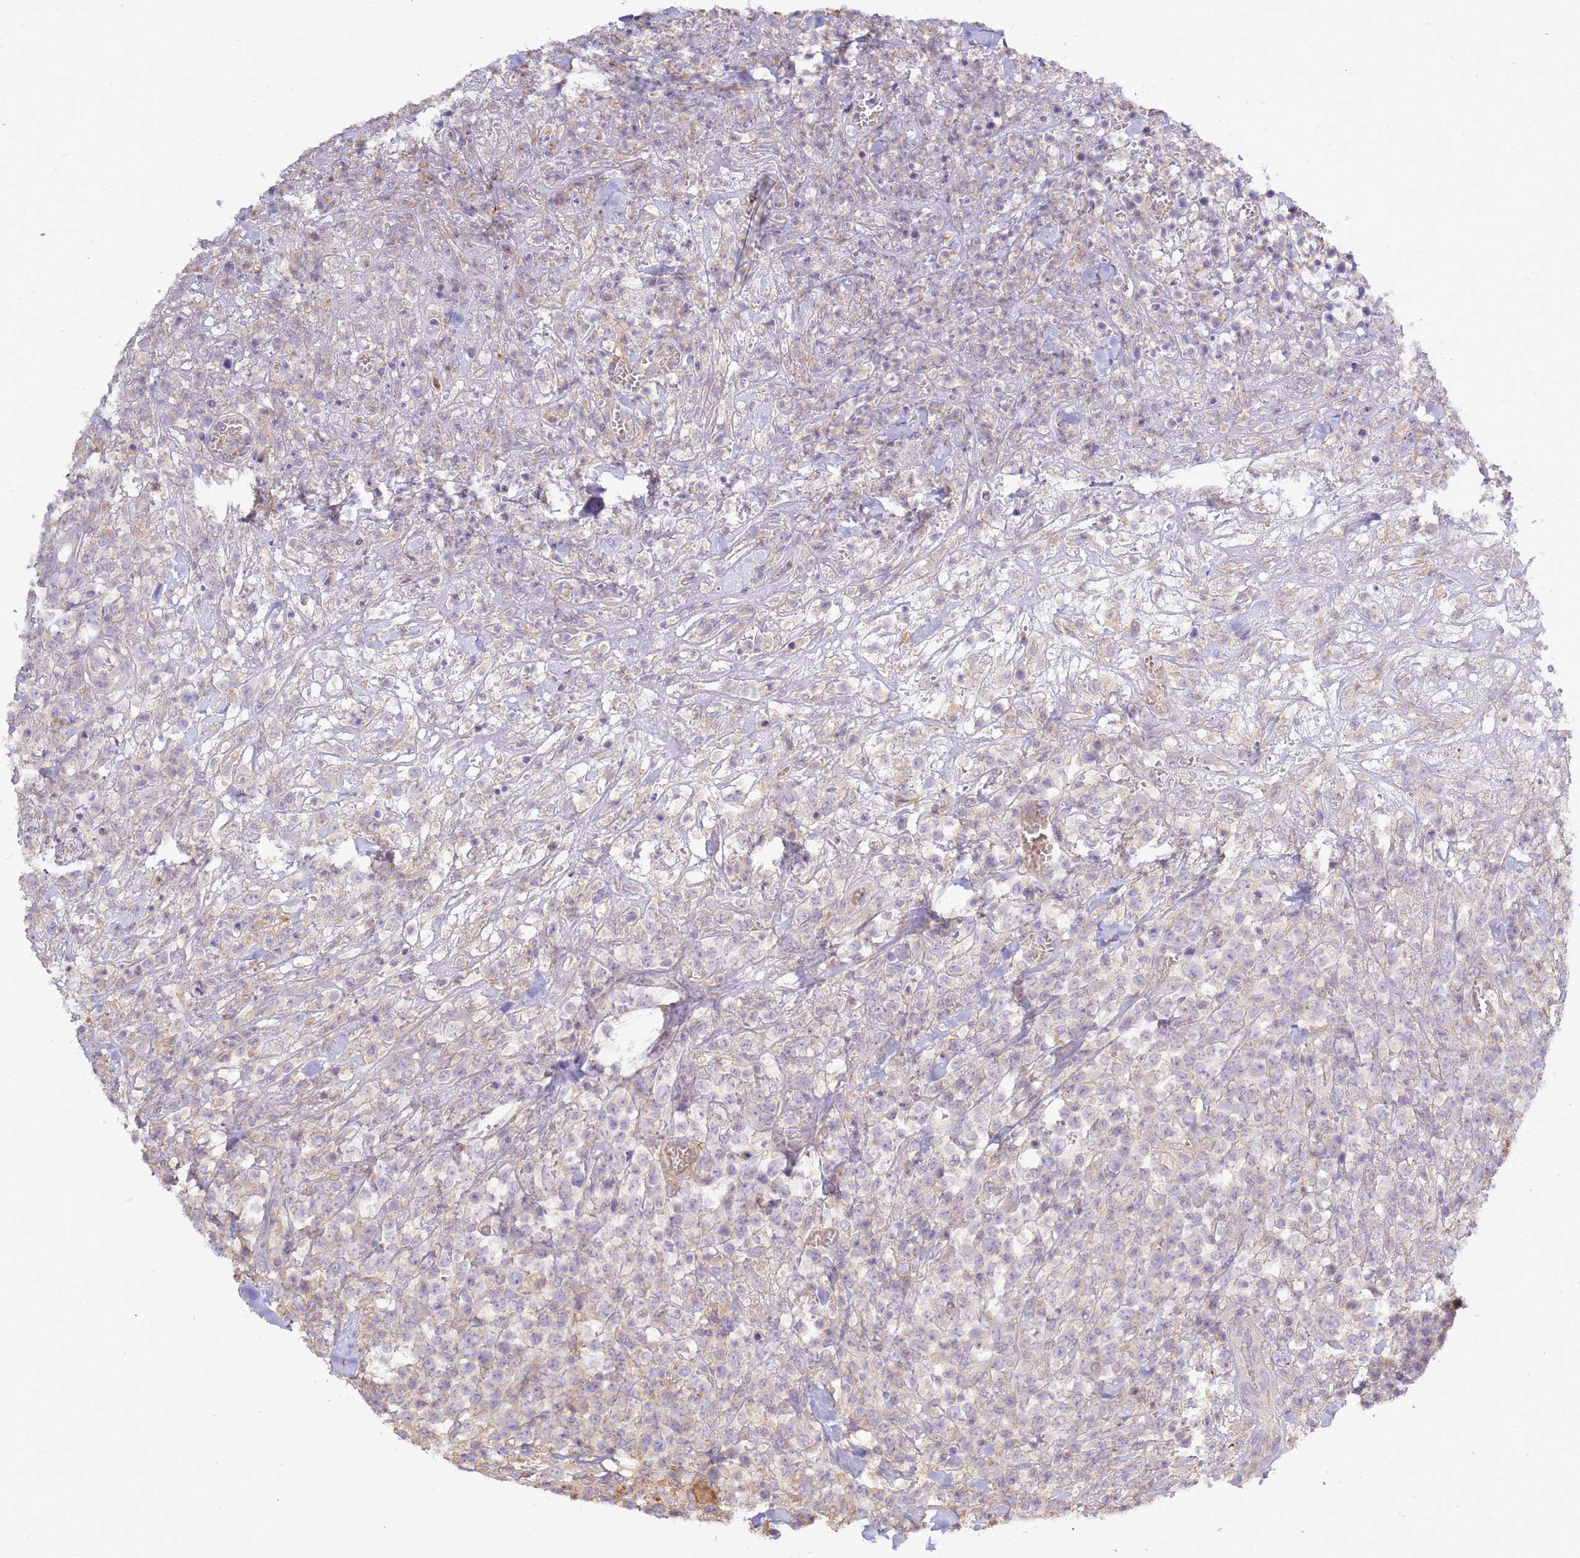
{"staining": {"intensity": "negative", "quantity": "none", "location": "none"}, "tissue": "lymphoma", "cell_type": "Tumor cells", "image_type": "cancer", "snomed": [{"axis": "morphology", "description": "Malignant lymphoma, non-Hodgkin's type, High grade"}, {"axis": "topography", "description": "Colon"}], "caption": "This is a photomicrograph of immunohistochemistry (IHC) staining of high-grade malignant lymphoma, non-Hodgkin's type, which shows no expression in tumor cells.", "gene": "EVA1B", "patient": {"sex": "female", "age": 53}}